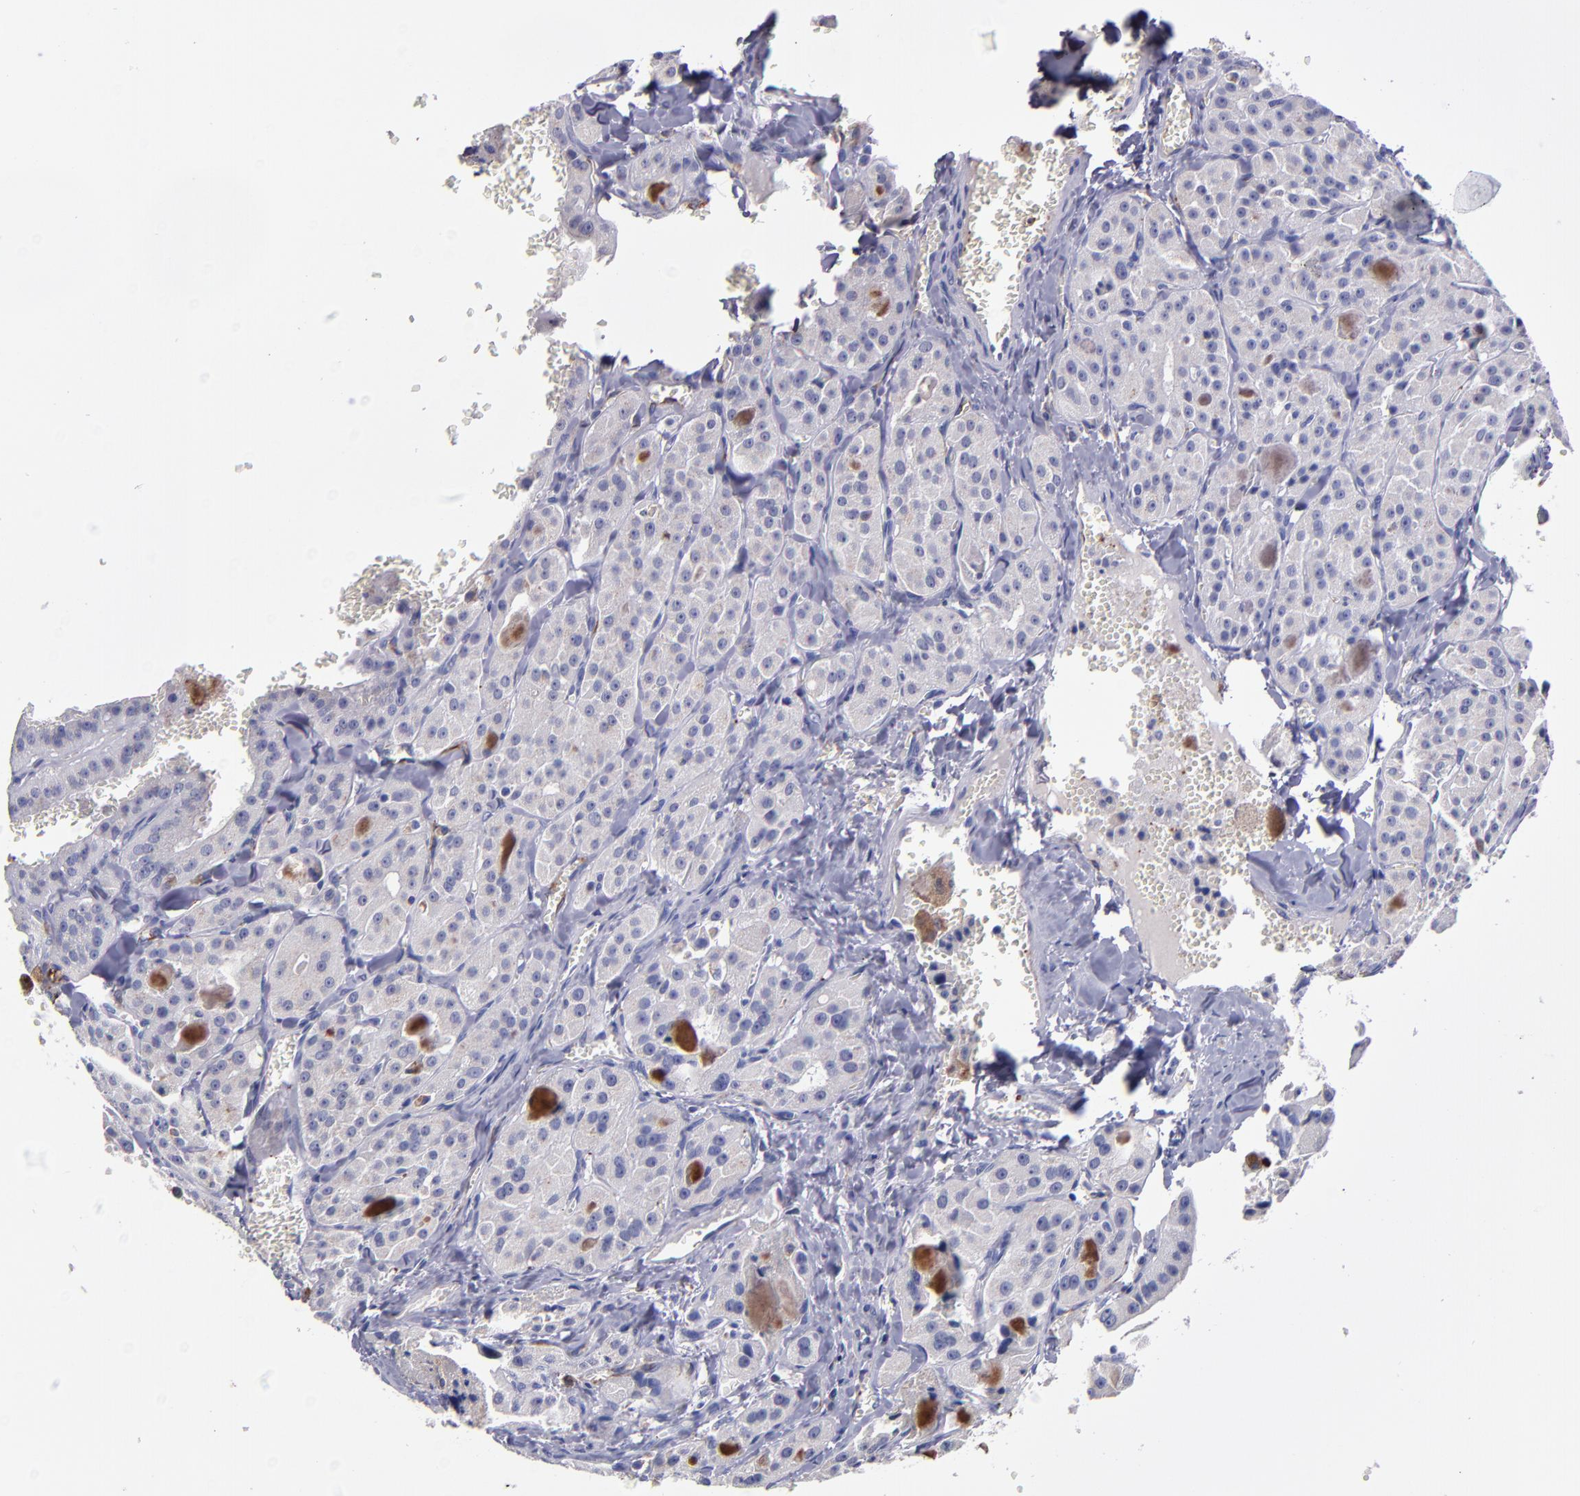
{"staining": {"intensity": "negative", "quantity": "none", "location": "none"}, "tissue": "thyroid cancer", "cell_type": "Tumor cells", "image_type": "cancer", "snomed": [{"axis": "morphology", "description": "Carcinoma, NOS"}, {"axis": "topography", "description": "Thyroid gland"}], "caption": "Immunohistochemistry of thyroid cancer (carcinoma) exhibits no expression in tumor cells.", "gene": "SELP", "patient": {"sex": "male", "age": 76}}